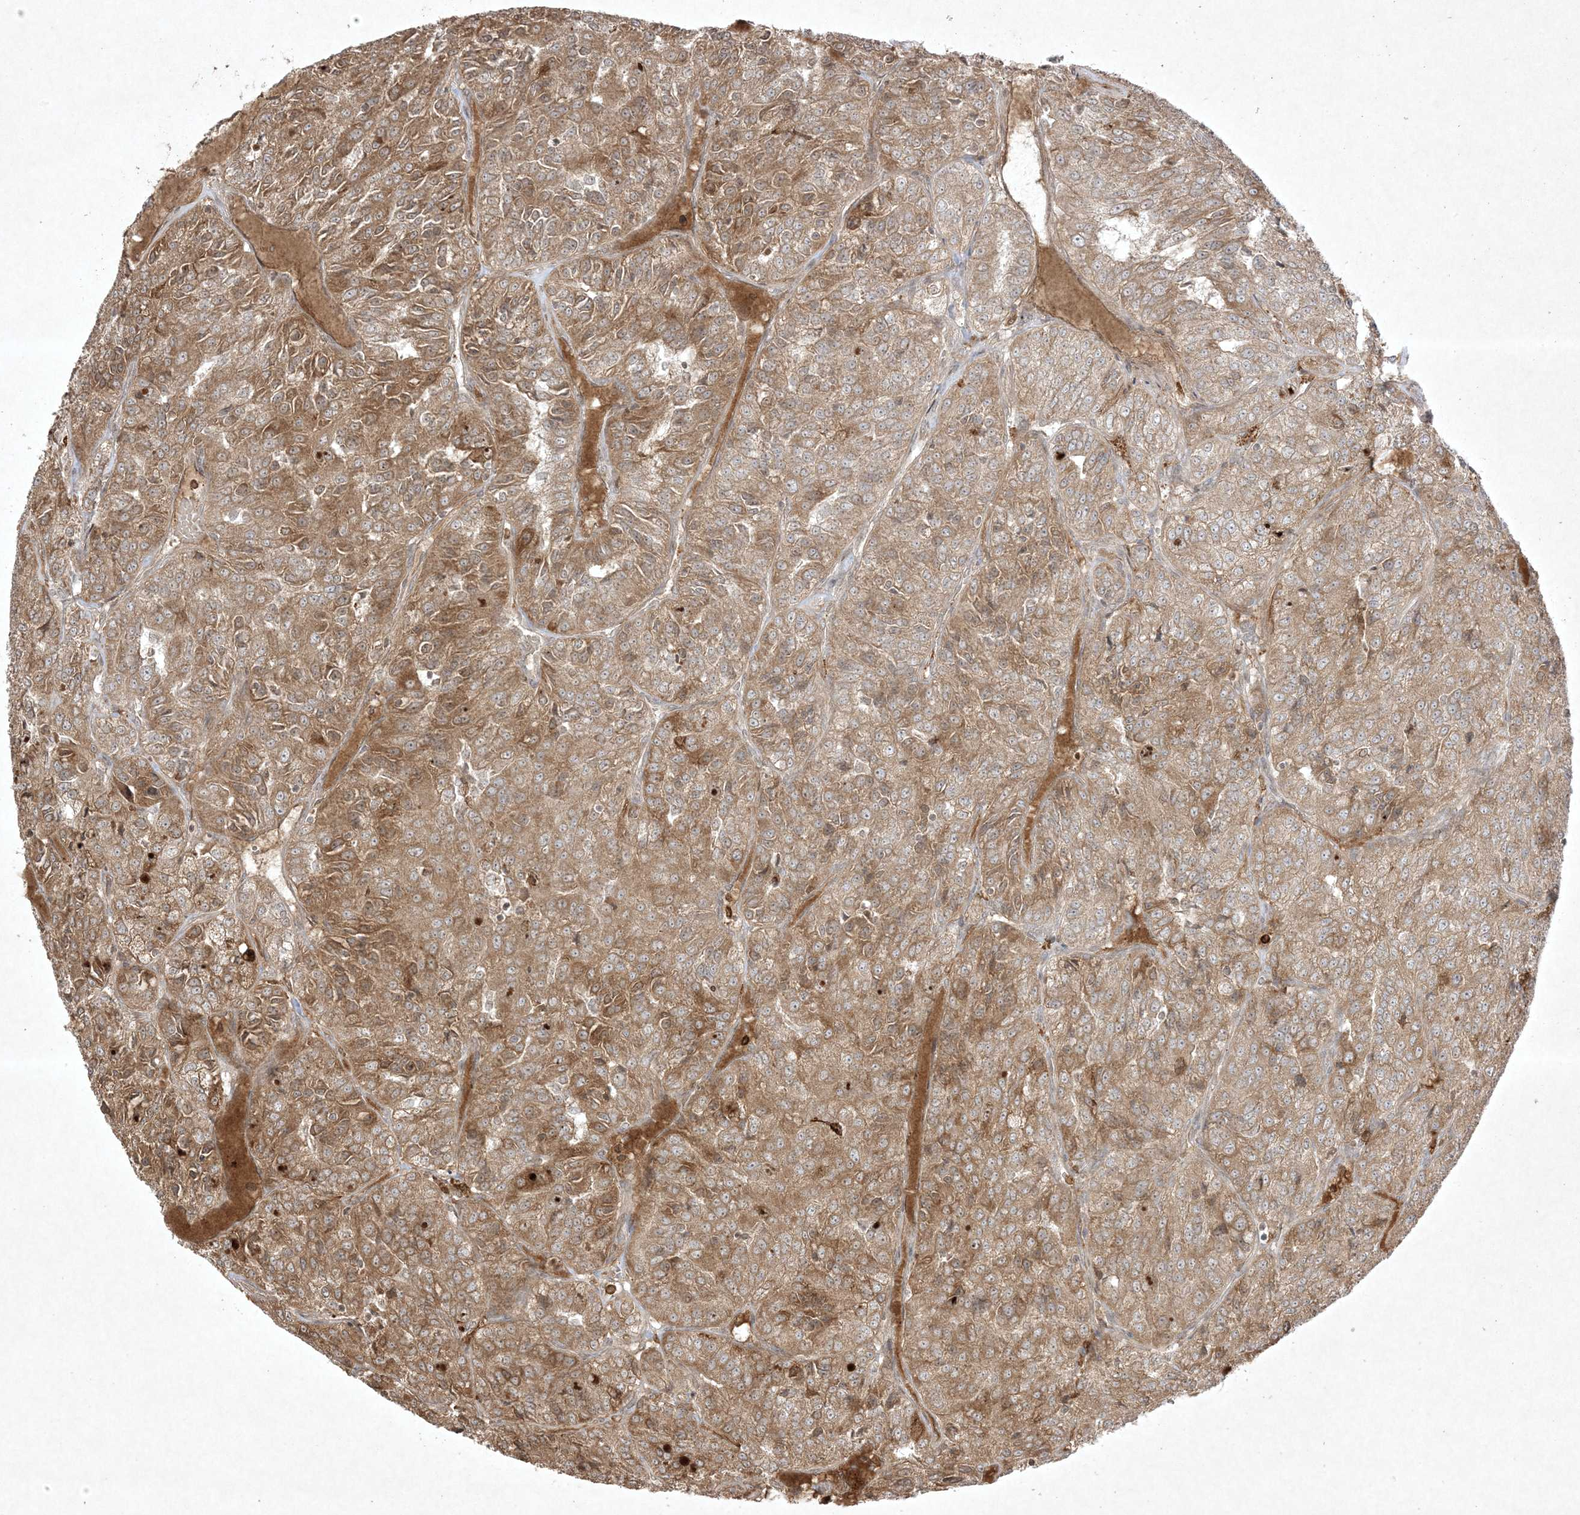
{"staining": {"intensity": "moderate", "quantity": ">75%", "location": "cytoplasmic/membranous"}, "tissue": "renal cancer", "cell_type": "Tumor cells", "image_type": "cancer", "snomed": [{"axis": "morphology", "description": "Adenocarcinoma, NOS"}, {"axis": "topography", "description": "Kidney"}], "caption": "Immunohistochemistry (IHC) photomicrograph of neoplastic tissue: adenocarcinoma (renal) stained using immunohistochemistry demonstrates medium levels of moderate protein expression localized specifically in the cytoplasmic/membranous of tumor cells, appearing as a cytoplasmic/membranous brown color.", "gene": "PTK6", "patient": {"sex": "female", "age": 63}}